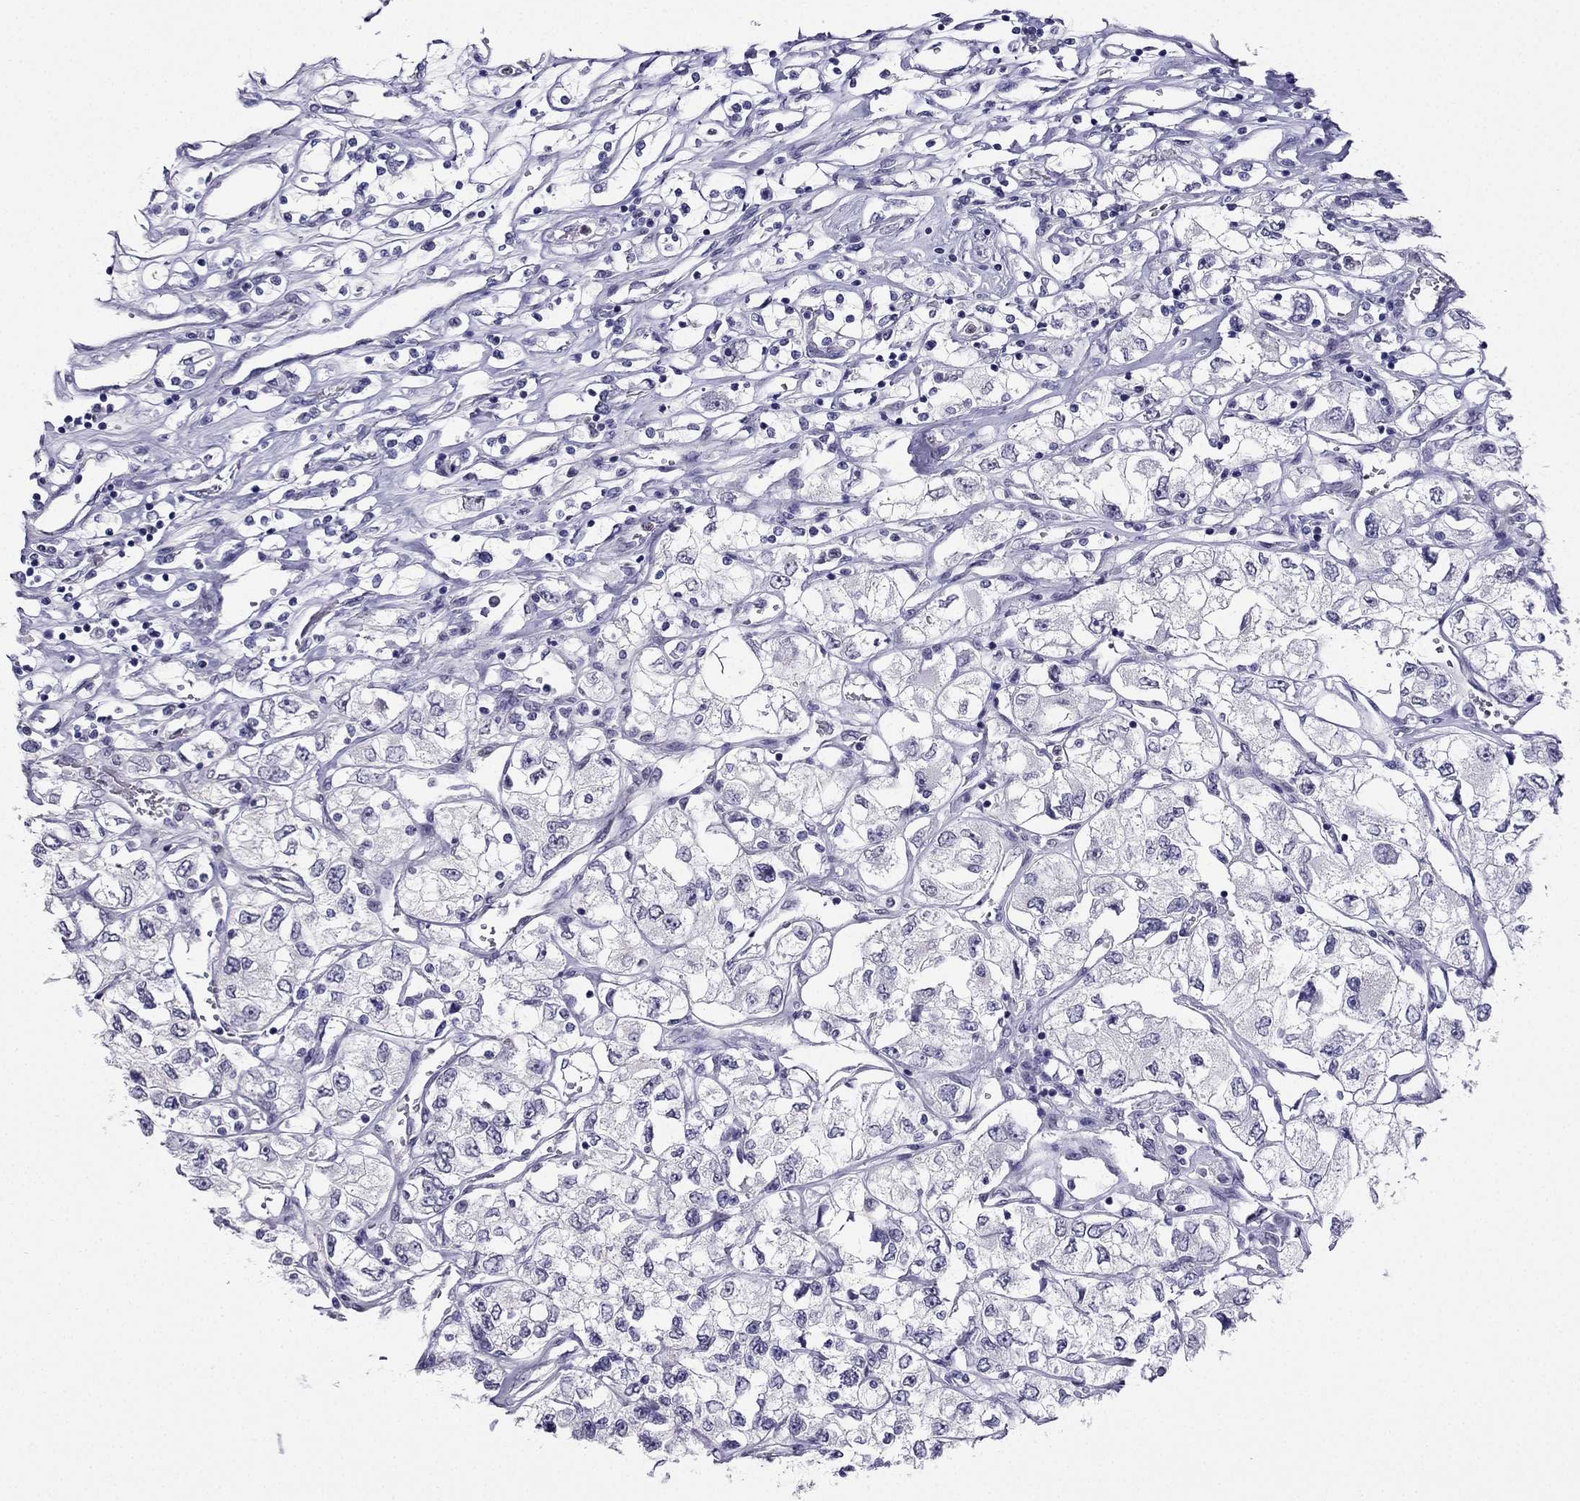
{"staining": {"intensity": "negative", "quantity": "none", "location": "none"}, "tissue": "renal cancer", "cell_type": "Tumor cells", "image_type": "cancer", "snomed": [{"axis": "morphology", "description": "Adenocarcinoma, NOS"}, {"axis": "topography", "description": "Kidney"}], "caption": "Renal cancer stained for a protein using immunohistochemistry displays no expression tumor cells.", "gene": "ARID3A", "patient": {"sex": "female", "age": 59}}